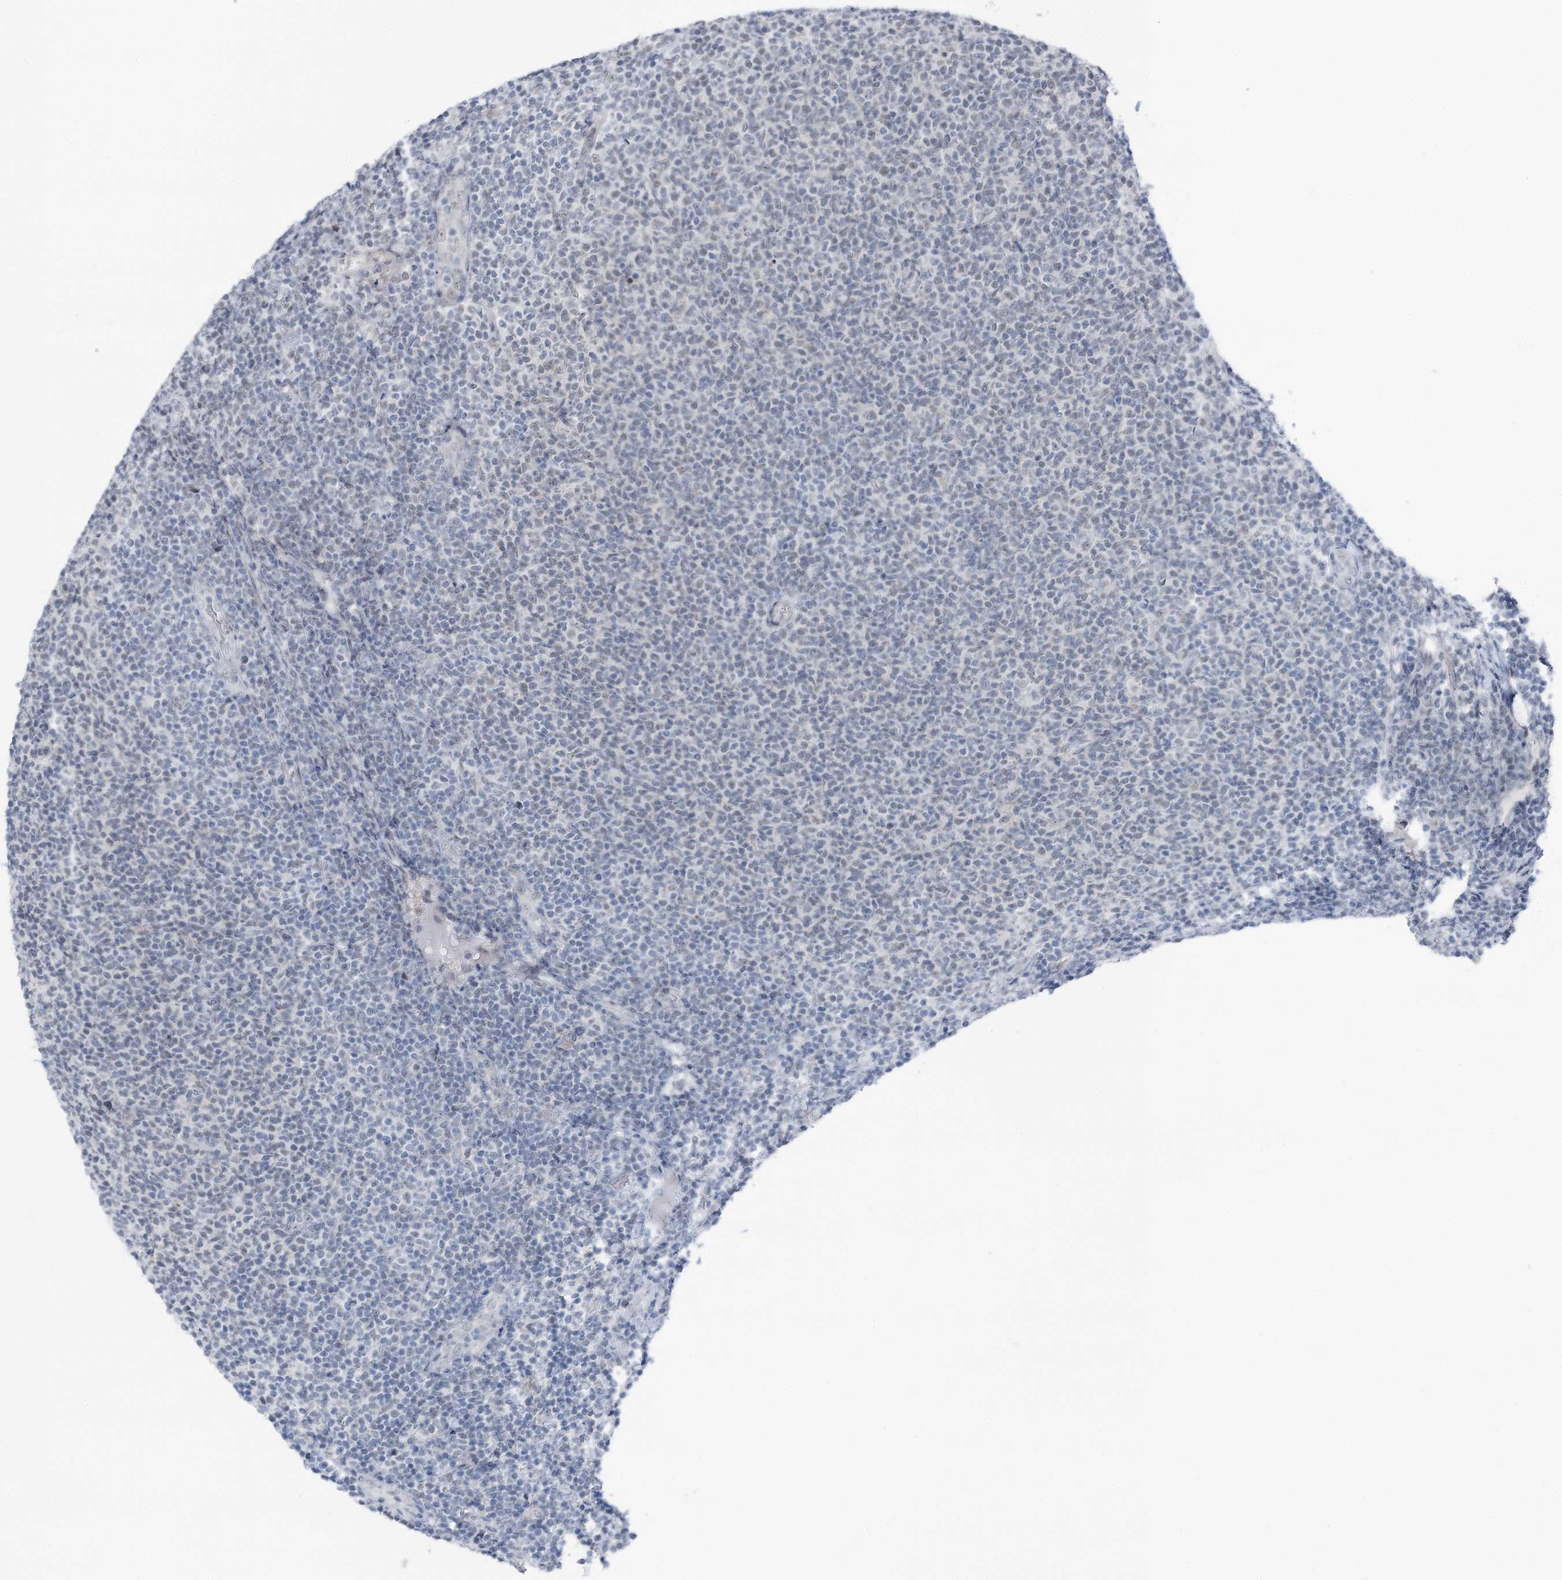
{"staining": {"intensity": "negative", "quantity": "none", "location": "none"}, "tissue": "lymphoma", "cell_type": "Tumor cells", "image_type": "cancer", "snomed": [{"axis": "morphology", "description": "Malignant lymphoma, non-Hodgkin's type, Low grade"}, {"axis": "topography", "description": "Lymph node"}], "caption": "Immunohistochemistry image of human low-grade malignant lymphoma, non-Hodgkin's type stained for a protein (brown), which exhibits no positivity in tumor cells. (DAB IHC visualized using brightfield microscopy, high magnification).", "gene": "STEEP1", "patient": {"sex": "male", "age": 66}}